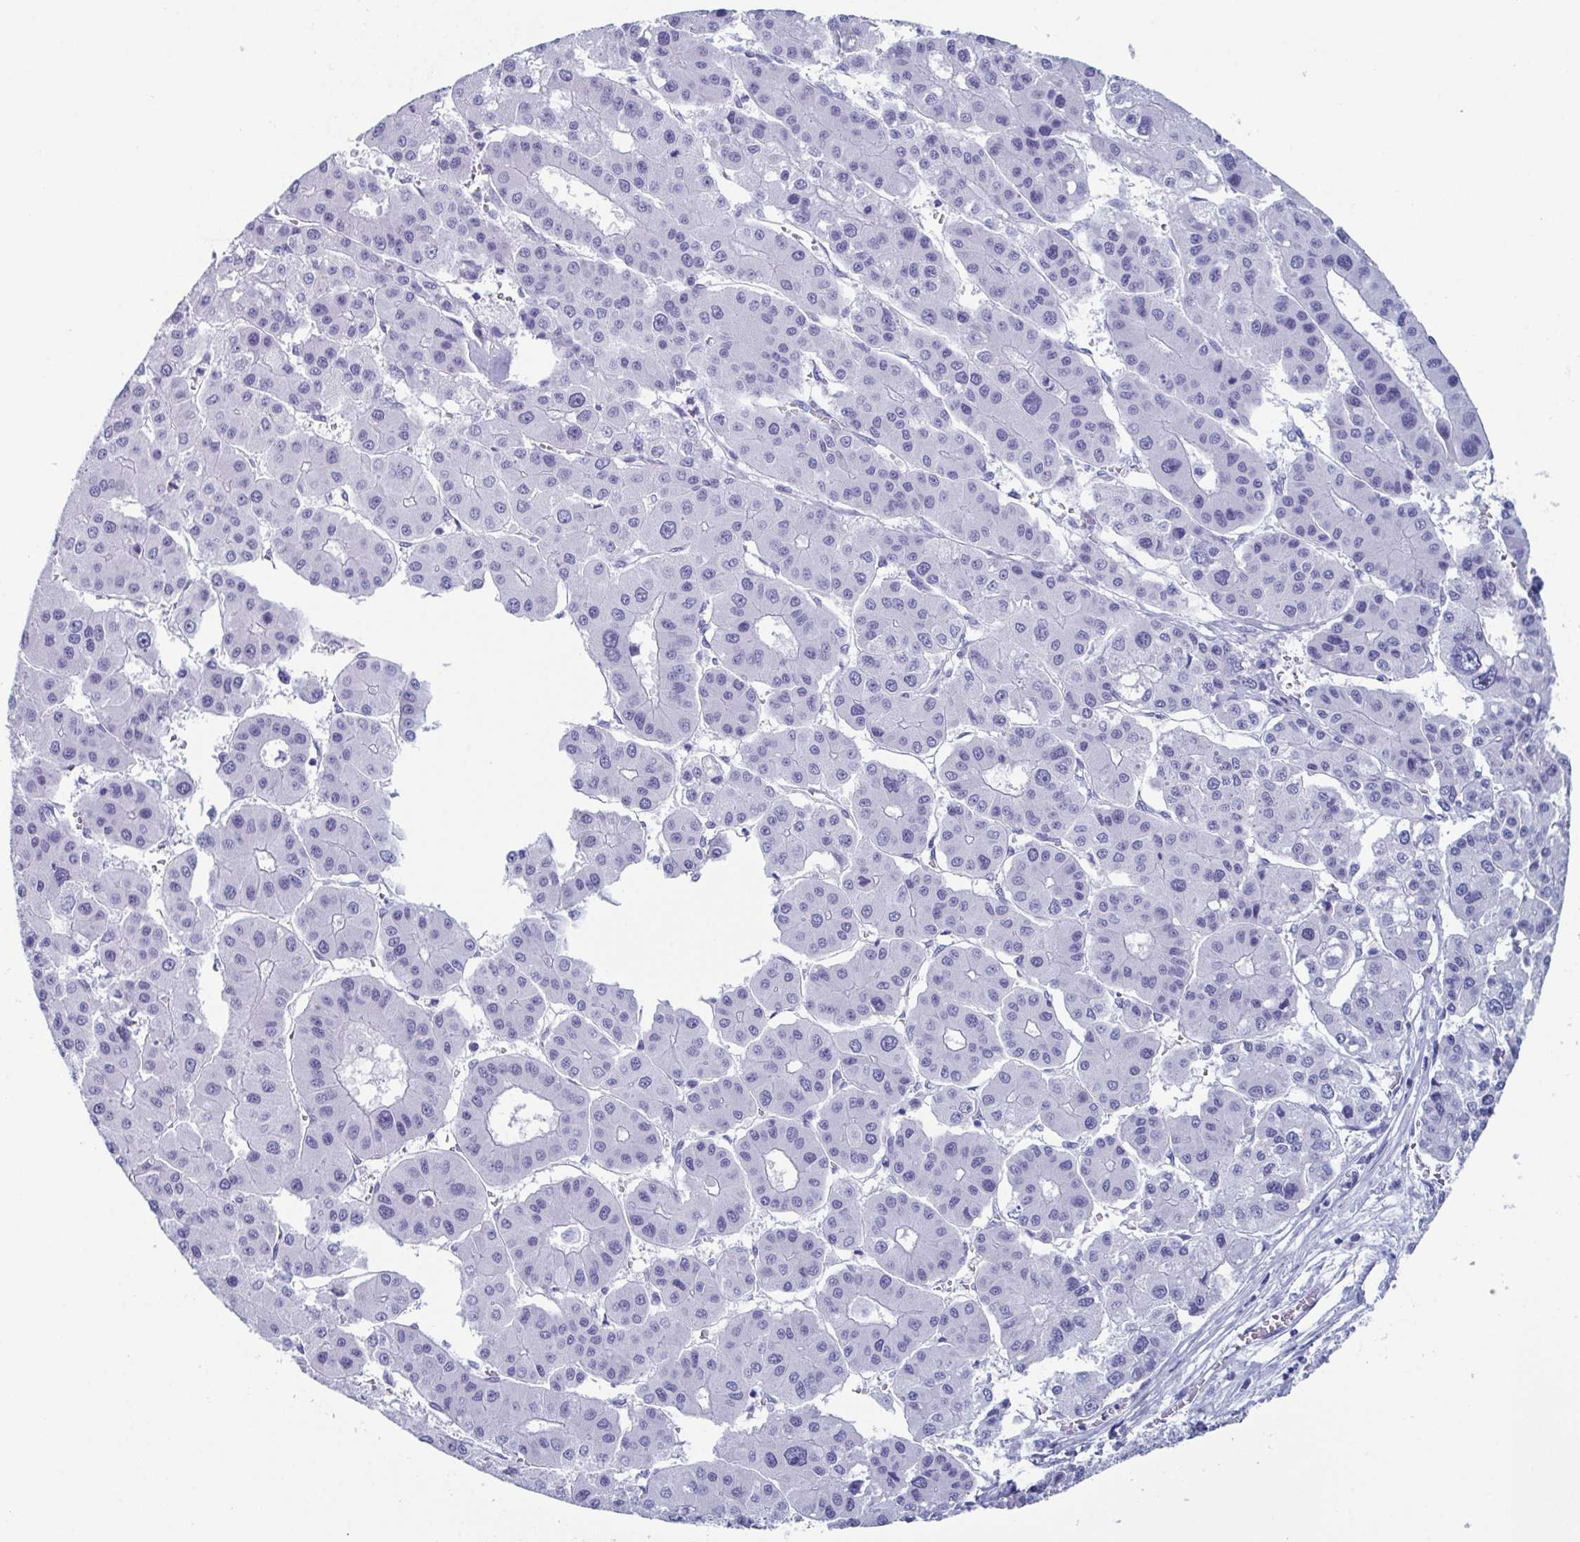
{"staining": {"intensity": "negative", "quantity": "none", "location": "none"}, "tissue": "liver cancer", "cell_type": "Tumor cells", "image_type": "cancer", "snomed": [{"axis": "morphology", "description": "Carcinoma, Hepatocellular, NOS"}, {"axis": "topography", "description": "Liver"}], "caption": "Liver hepatocellular carcinoma was stained to show a protein in brown. There is no significant staining in tumor cells. The staining was performed using DAB (3,3'-diaminobenzidine) to visualize the protein expression in brown, while the nuclei were stained in blue with hematoxylin (Magnification: 20x).", "gene": "ZFP64", "patient": {"sex": "male", "age": 73}}